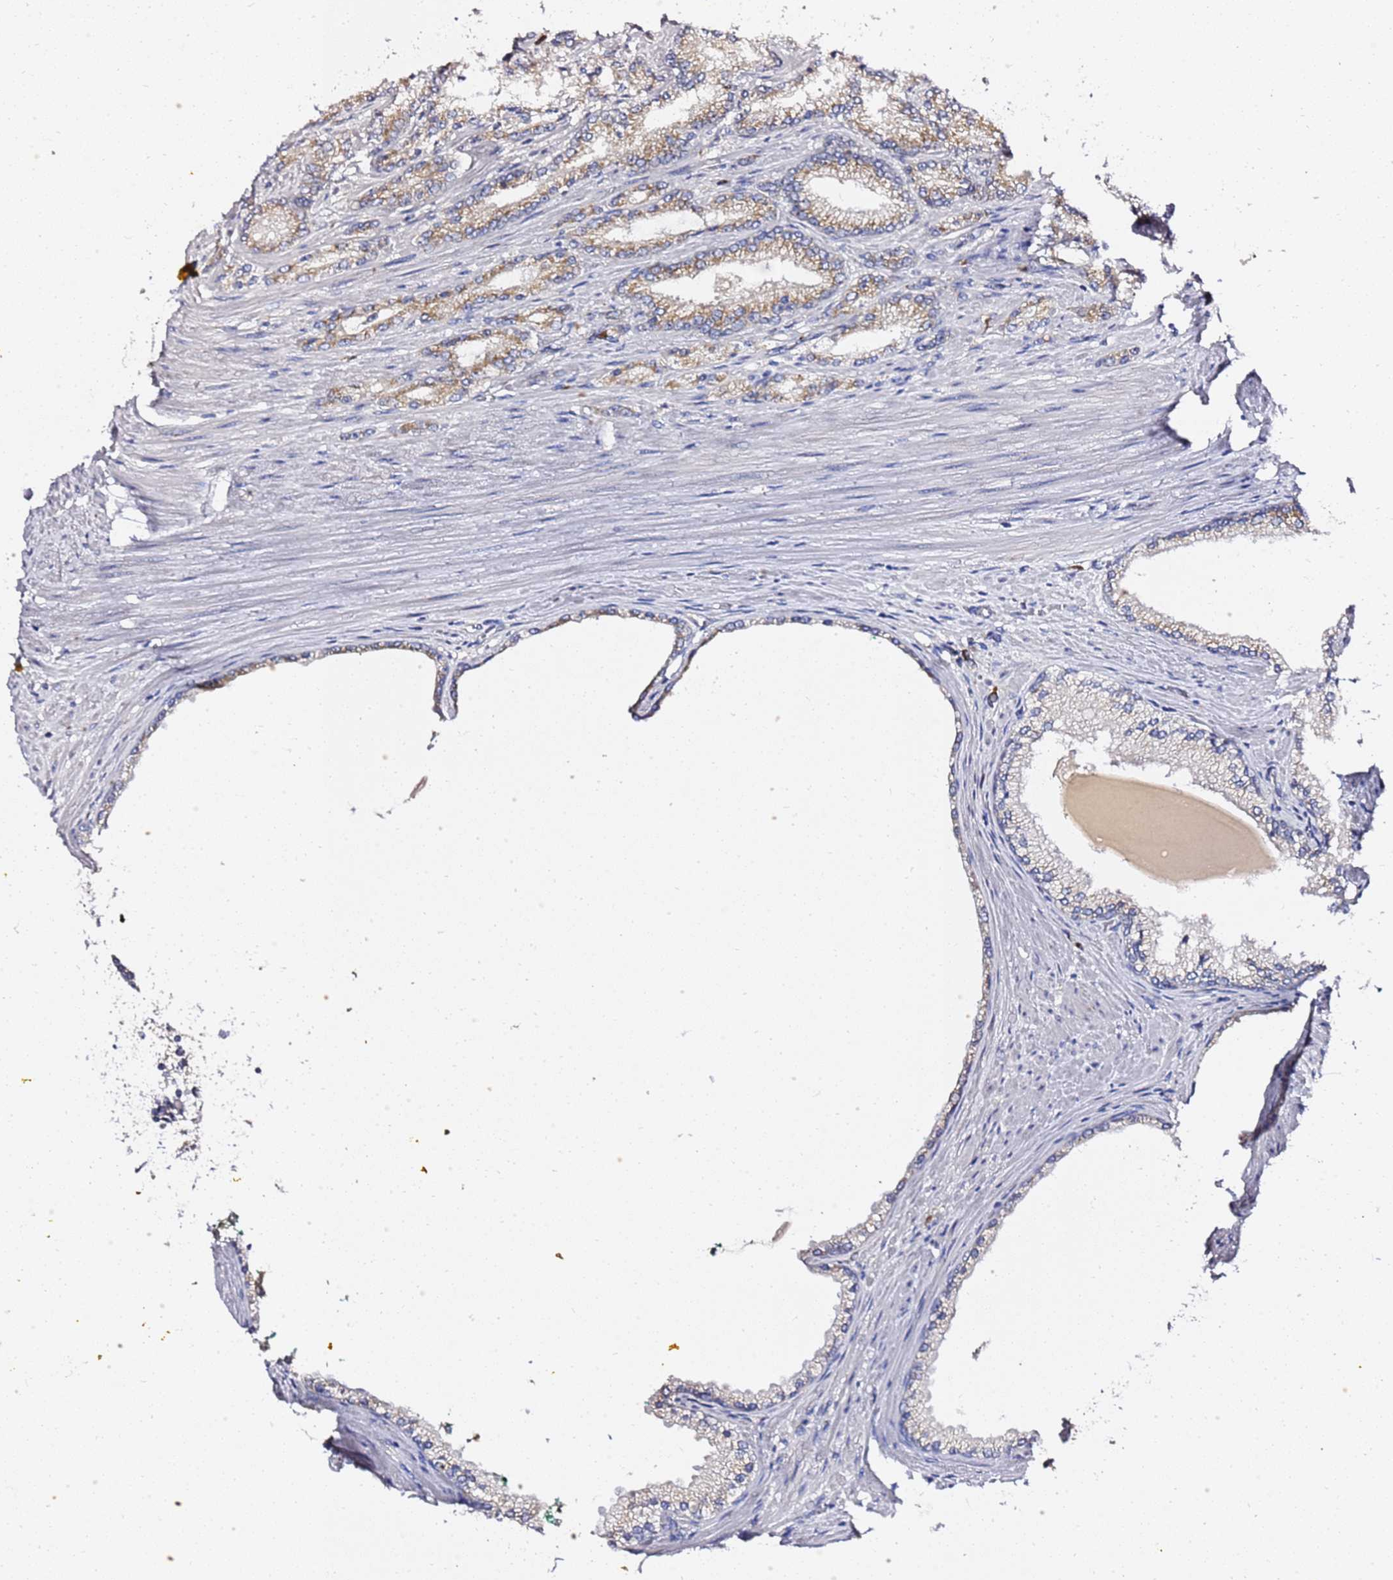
{"staining": {"intensity": "moderate", "quantity": ">75%", "location": "cytoplasmic/membranous"}, "tissue": "prostate cancer", "cell_type": "Tumor cells", "image_type": "cancer", "snomed": [{"axis": "morphology", "description": "Adenocarcinoma, High grade"}, {"axis": "topography", "description": "Prostate"}], "caption": "About >75% of tumor cells in prostate high-grade adenocarcinoma show moderate cytoplasmic/membranous protein staining as visualized by brown immunohistochemical staining.", "gene": "ANAPC1", "patient": {"sex": "male", "age": 66}}